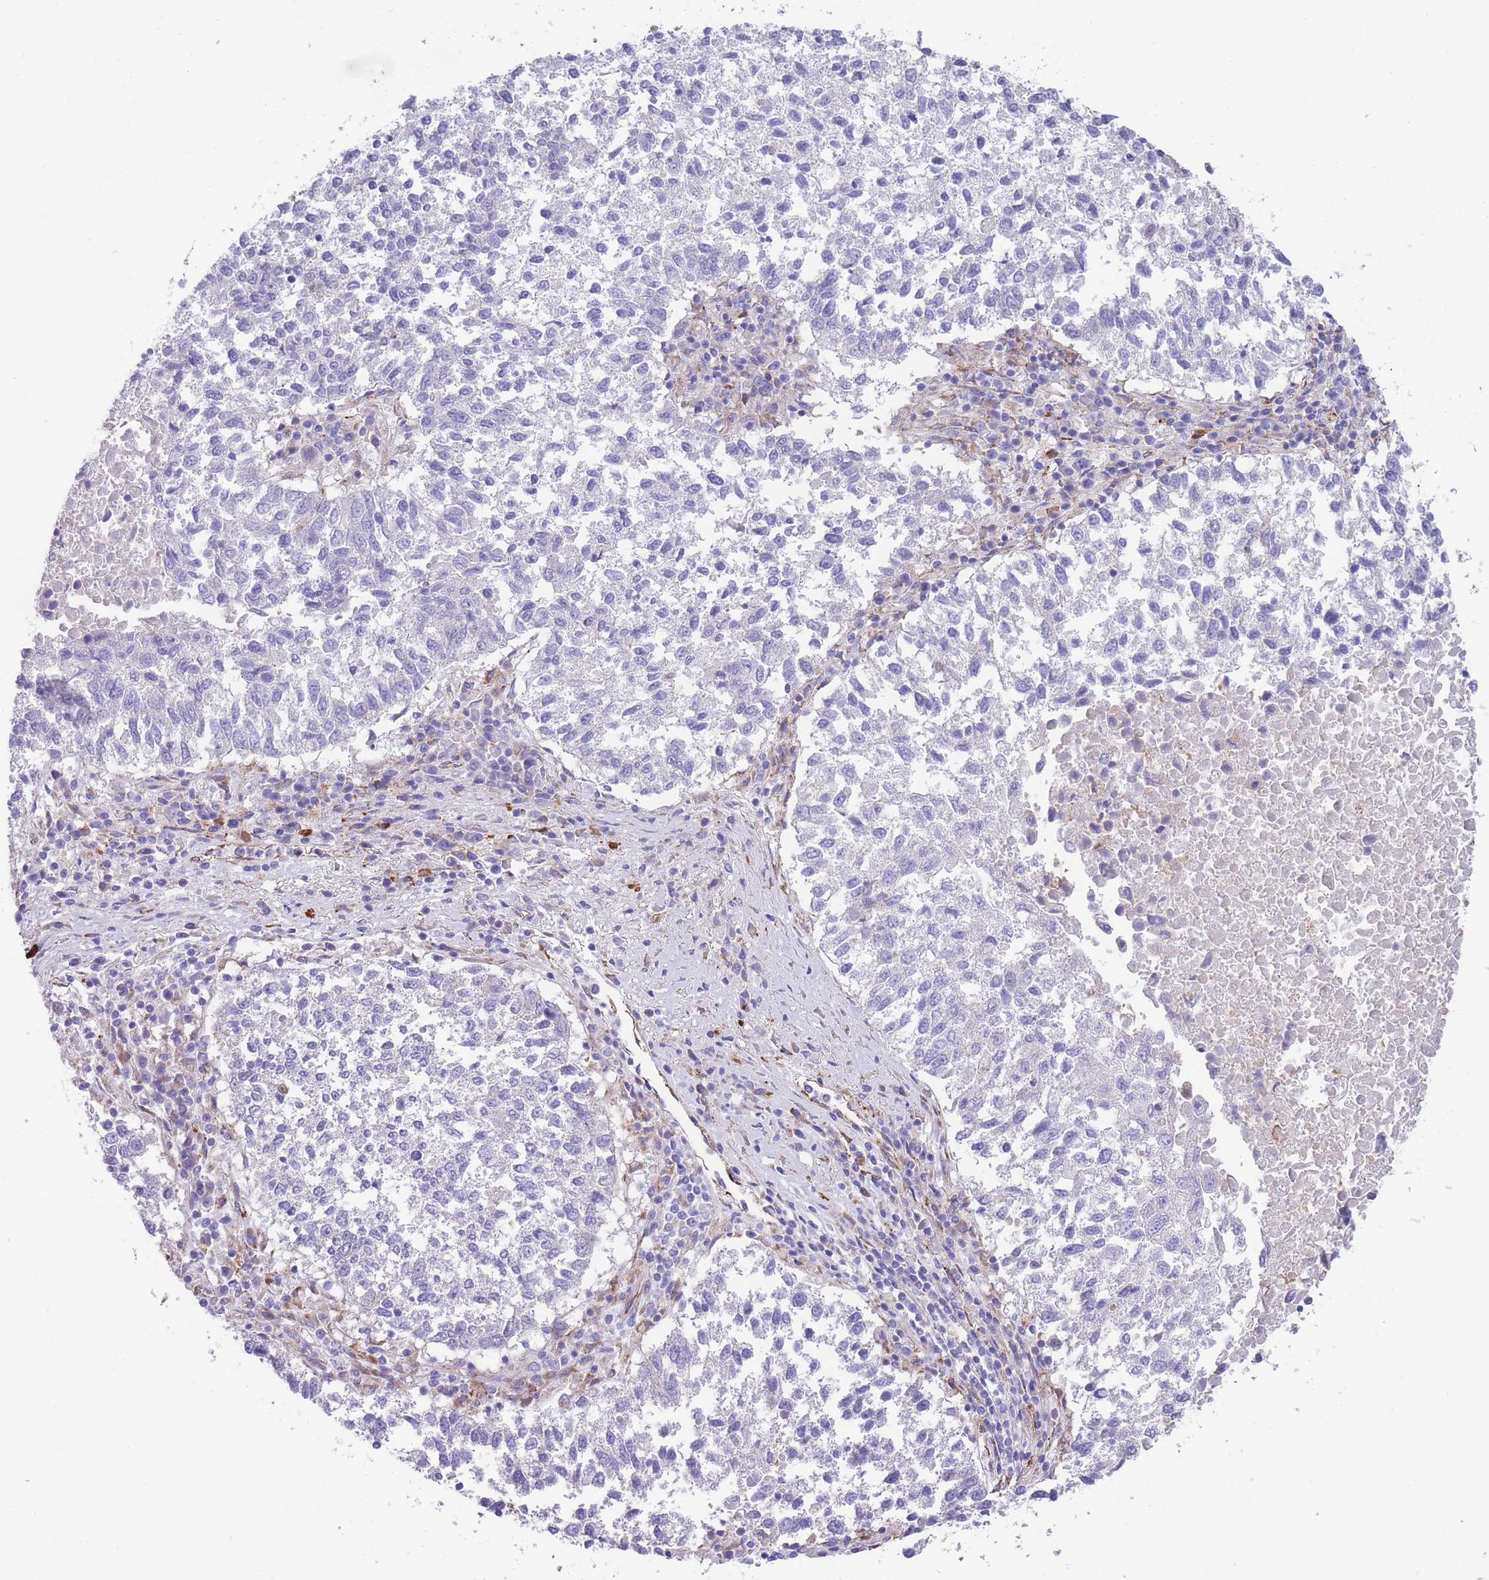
{"staining": {"intensity": "negative", "quantity": "none", "location": "none"}, "tissue": "lung cancer", "cell_type": "Tumor cells", "image_type": "cancer", "snomed": [{"axis": "morphology", "description": "Squamous cell carcinoma, NOS"}, {"axis": "topography", "description": "Lung"}], "caption": "This is a histopathology image of immunohistochemistry (IHC) staining of lung squamous cell carcinoma, which shows no staining in tumor cells.", "gene": "DET1", "patient": {"sex": "male", "age": 73}}